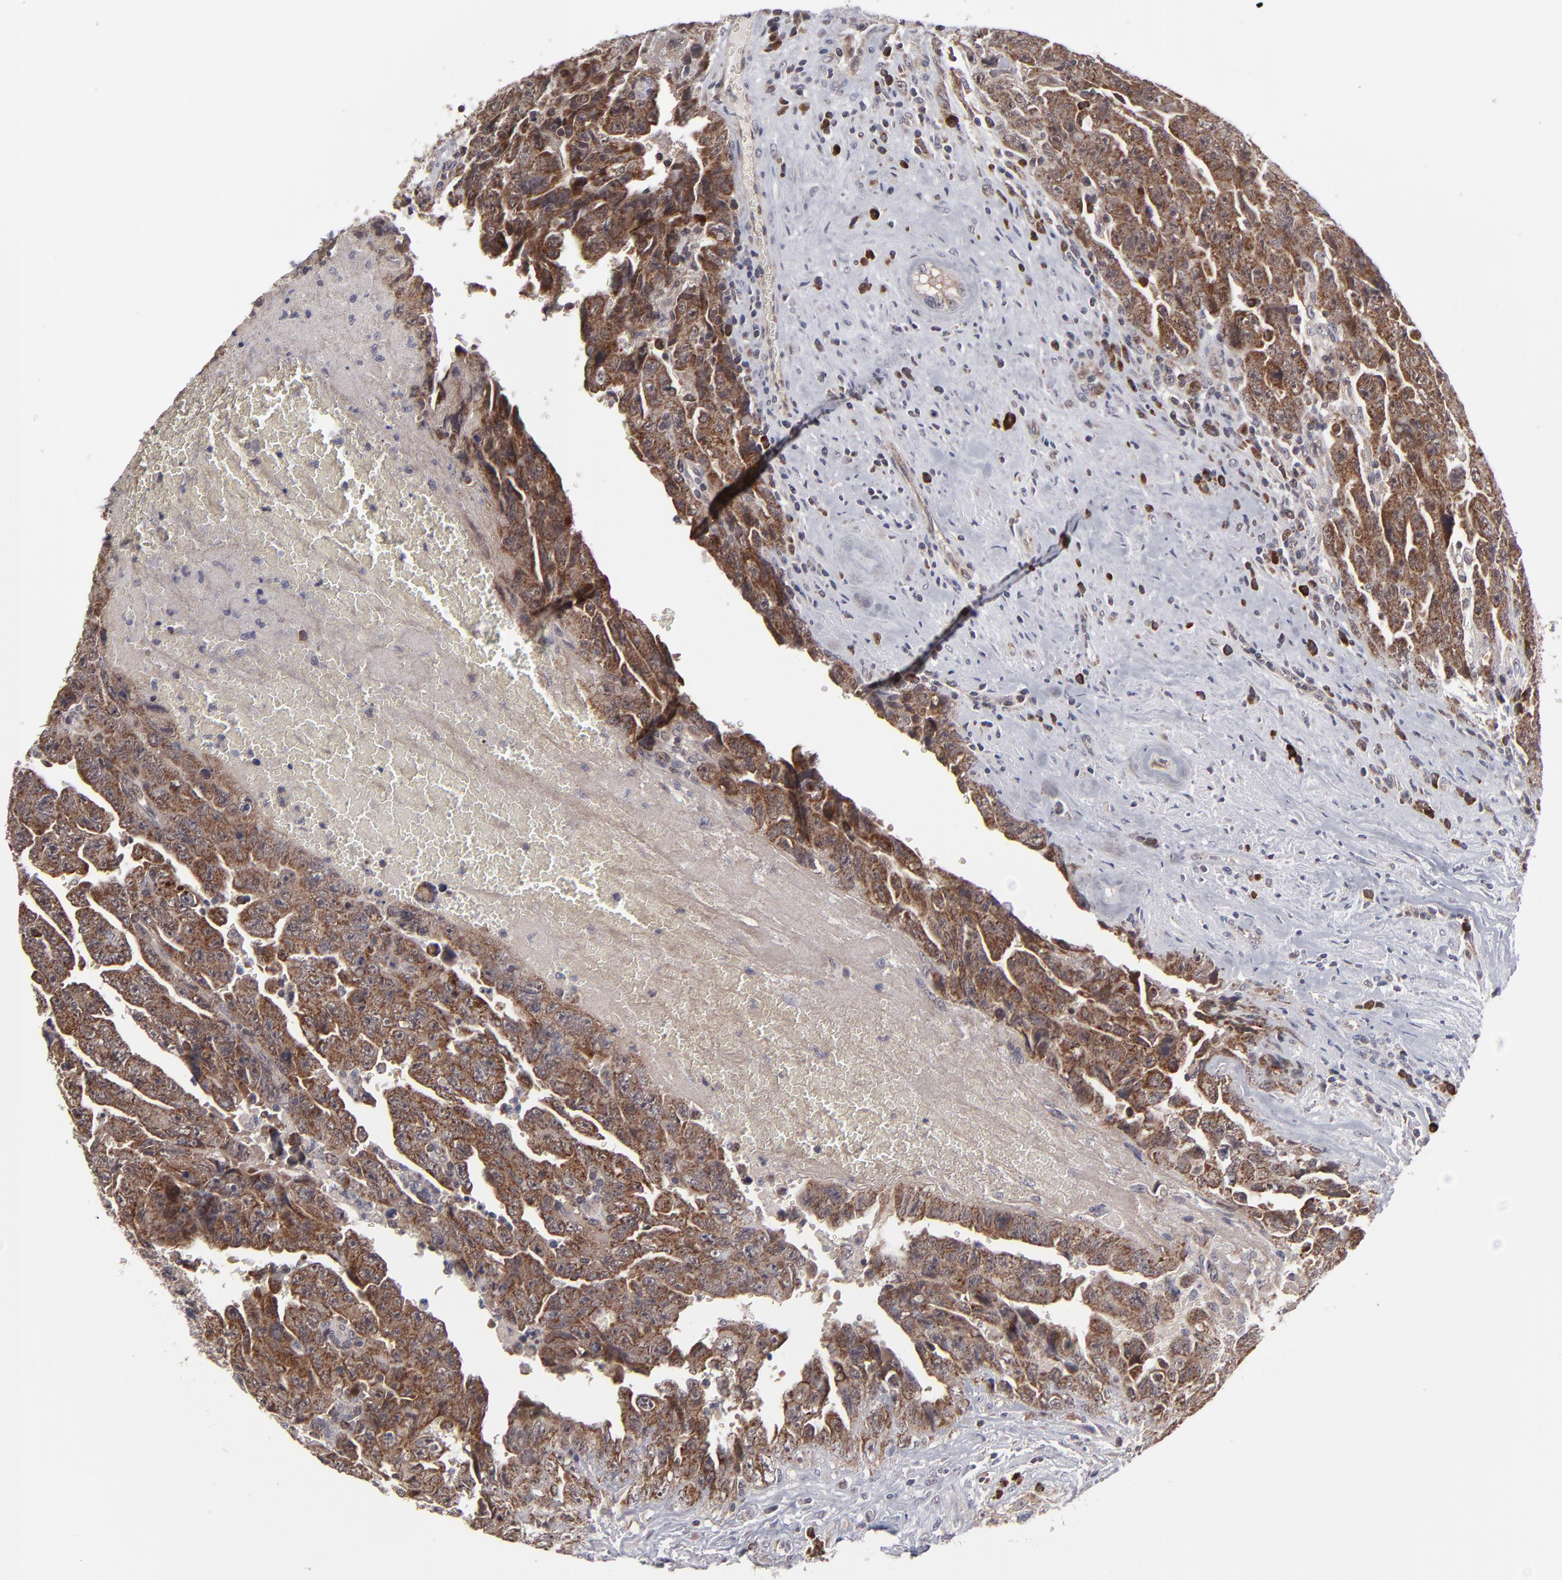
{"staining": {"intensity": "strong", "quantity": ">75%", "location": "cytoplasmic/membranous"}, "tissue": "testis cancer", "cell_type": "Tumor cells", "image_type": "cancer", "snomed": [{"axis": "morphology", "description": "Carcinoma, Embryonal, NOS"}, {"axis": "topography", "description": "Testis"}], "caption": "This photomicrograph demonstrates immunohistochemistry (IHC) staining of human testis cancer, with high strong cytoplasmic/membranous staining in about >75% of tumor cells.", "gene": "GLCCI1", "patient": {"sex": "male", "age": 28}}